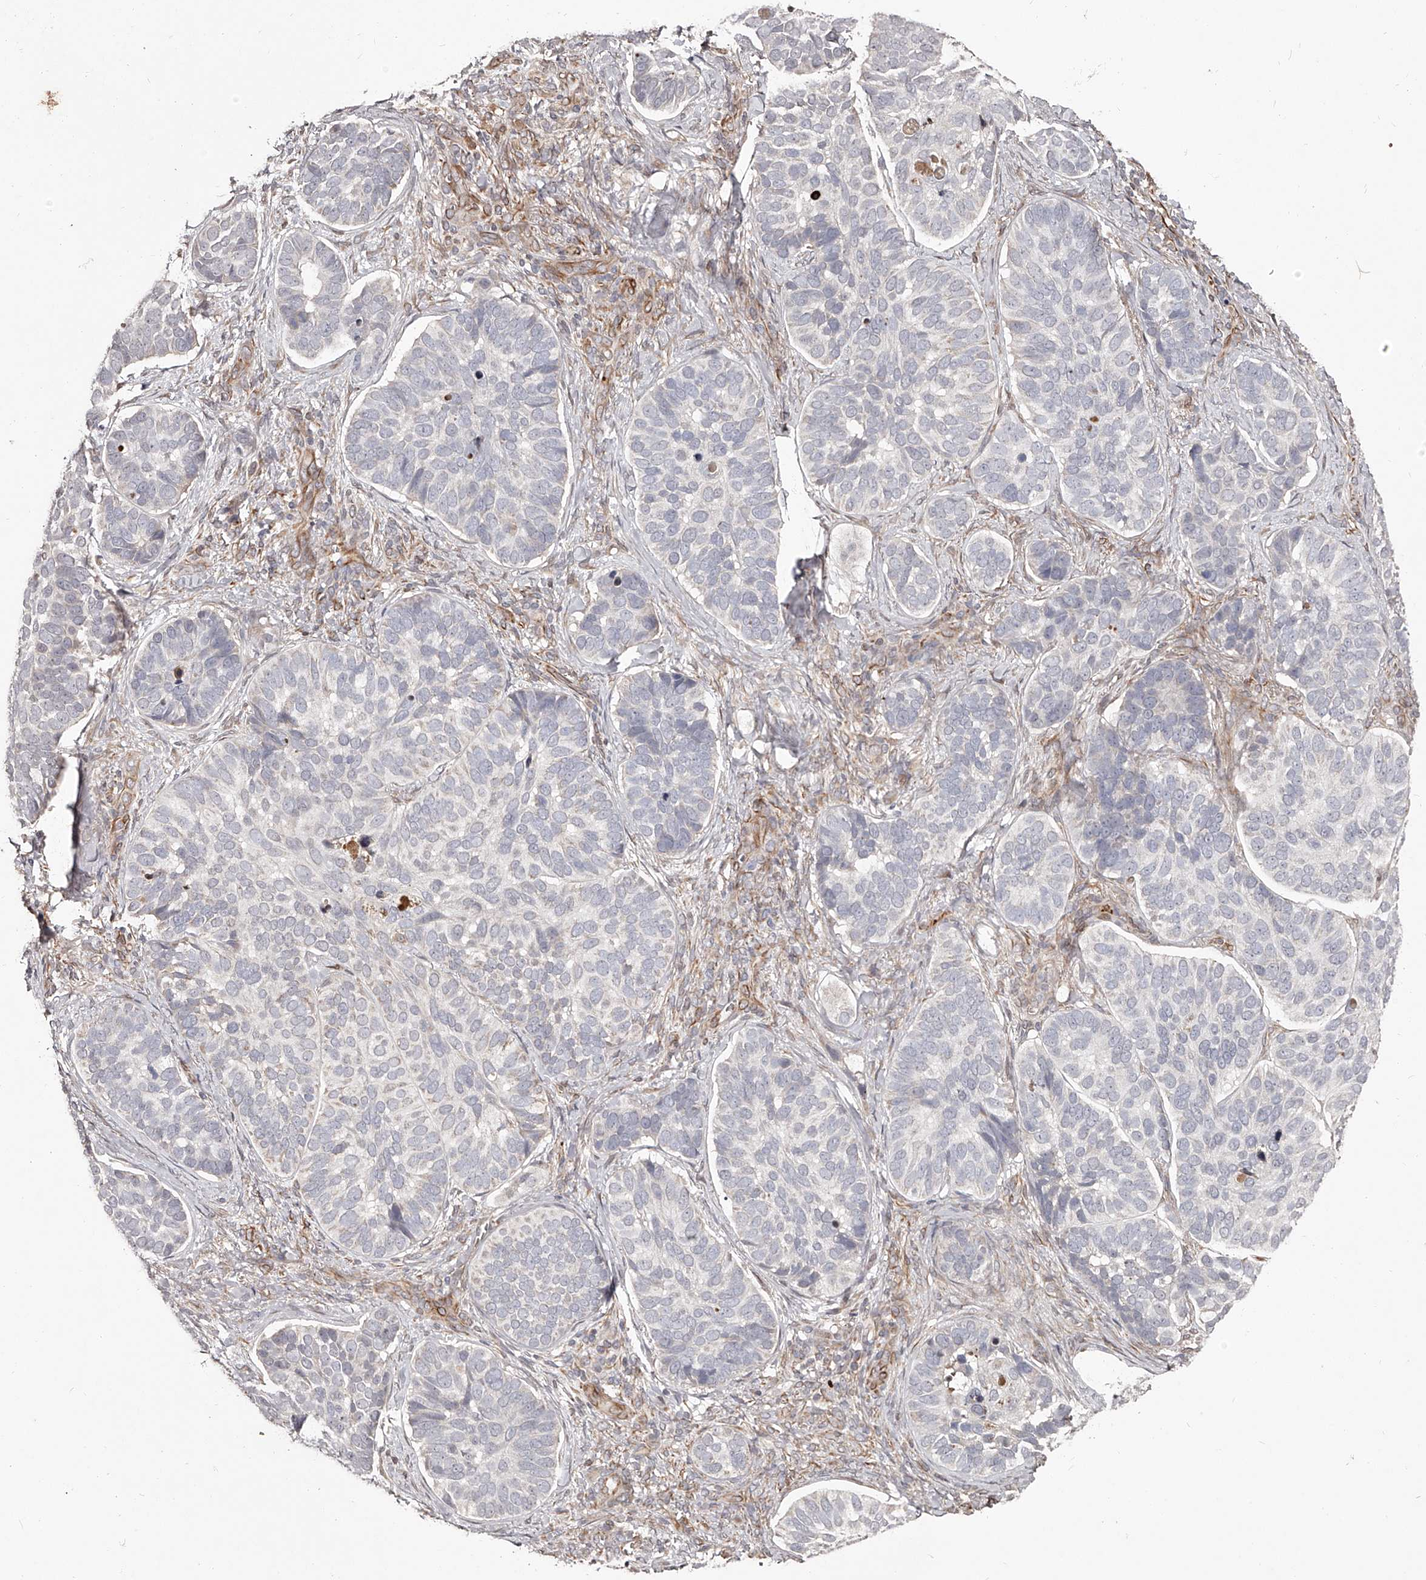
{"staining": {"intensity": "negative", "quantity": "none", "location": "none"}, "tissue": "skin cancer", "cell_type": "Tumor cells", "image_type": "cancer", "snomed": [{"axis": "morphology", "description": "Basal cell carcinoma"}, {"axis": "topography", "description": "Skin"}], "caption": "Photomicrograph shows no protein expression in tumor cells of skin cancer (basal cell carcinoma) tissue.", "gene": "URGCP", "patient": {"sex": "male", "age": 62}}